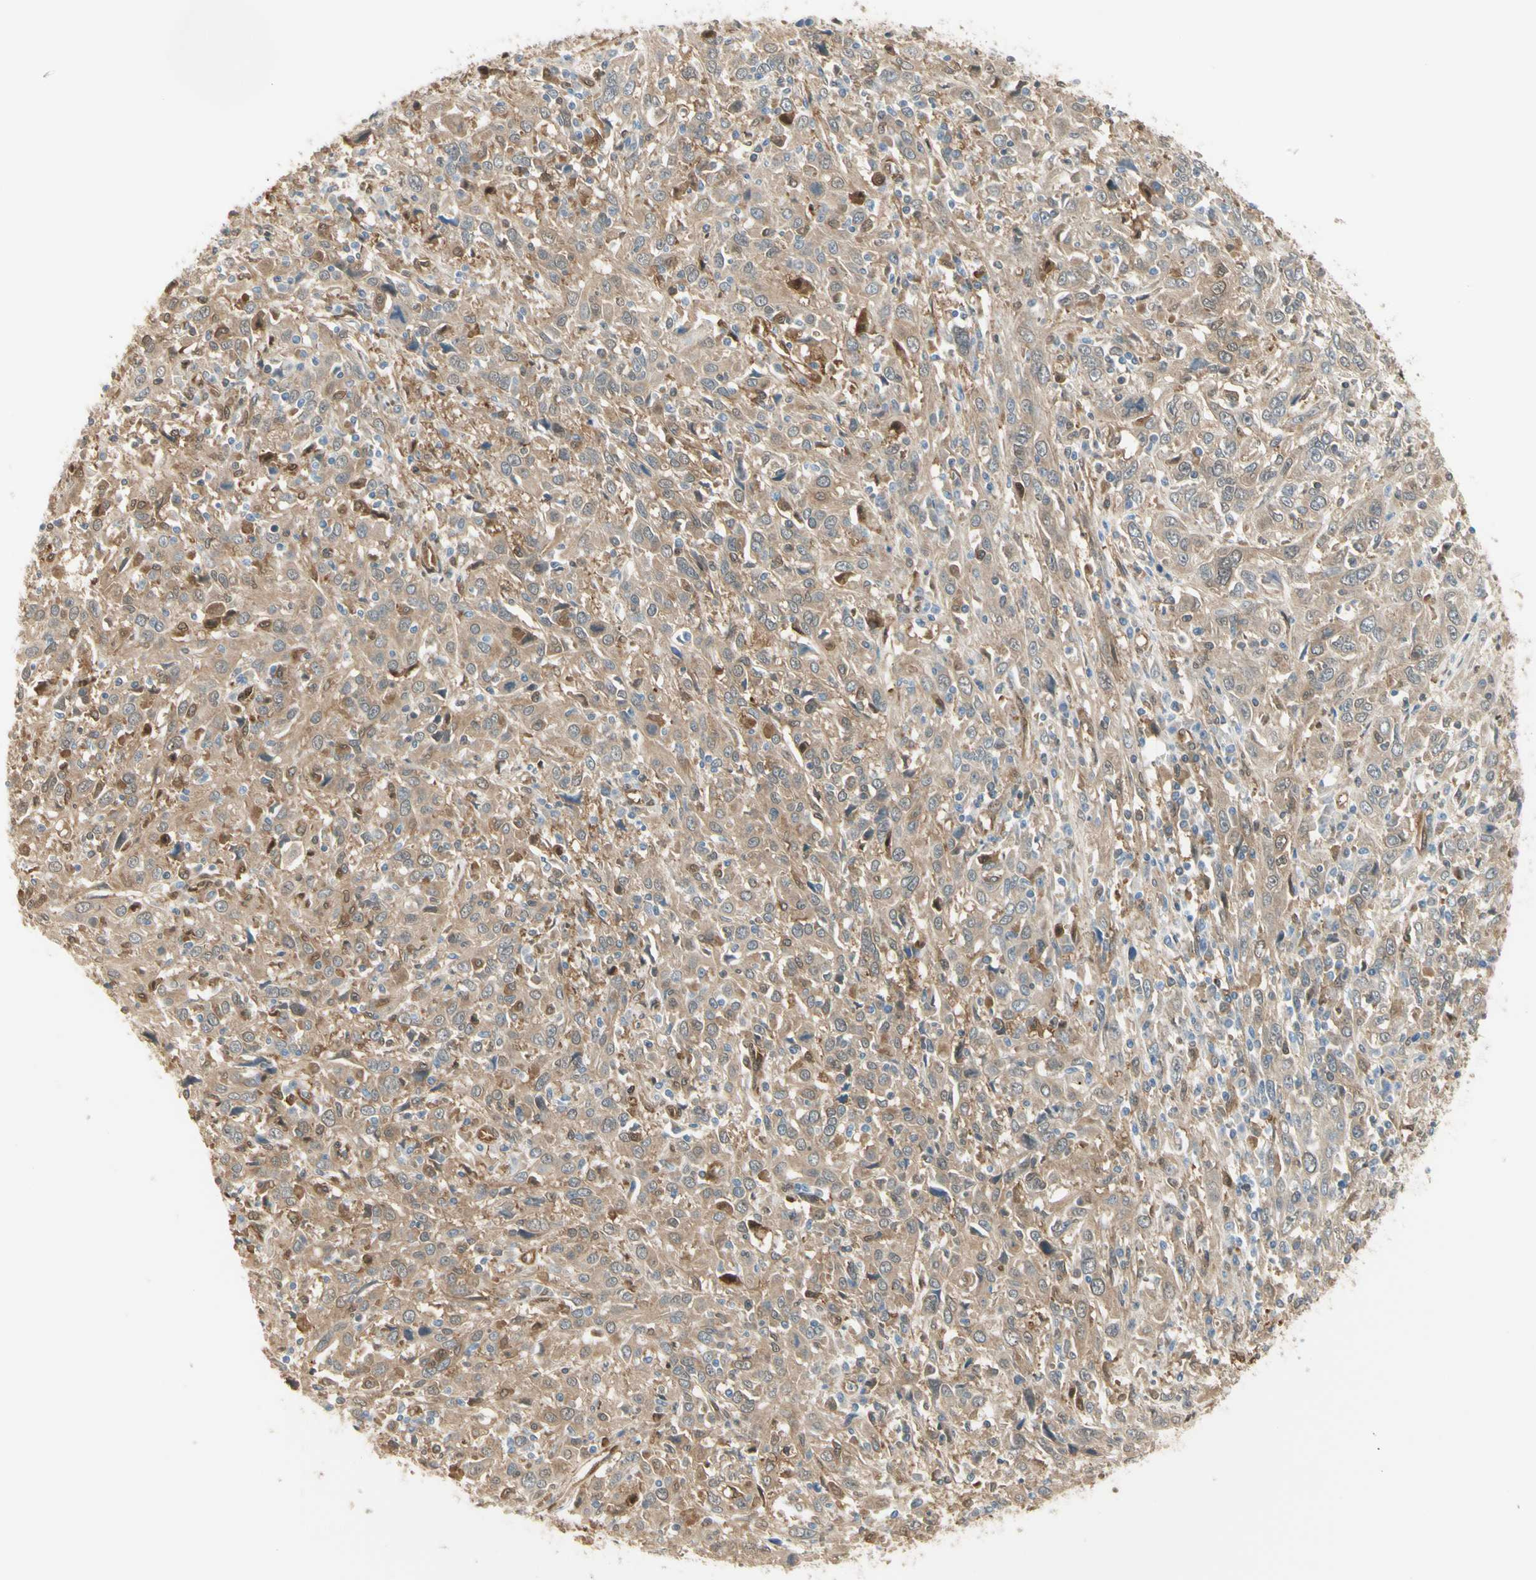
{"staining": {"intensity": "moderate", "quantity": ">75%", "location": "cytoplasmic/membranous"}, "tissue": "cervical cancer", "cell_type": "Tumor cells", "image_type": "cancer", "snomed": [{"axis": "morphology", "description": "Squamous cell carcinoma, NOS"}, {"axis": "topography", "description": "Cervix"}], "caption": "IHC image of squamous cell carcinoma (cervical) stained for a protein (brown), which reveals medium levels of moderate cytoplasmic/membranous positivity in about >75% of tumor cells.", "gene": "SERPINB6", "patient": {"sex": "female", "age": 46}}